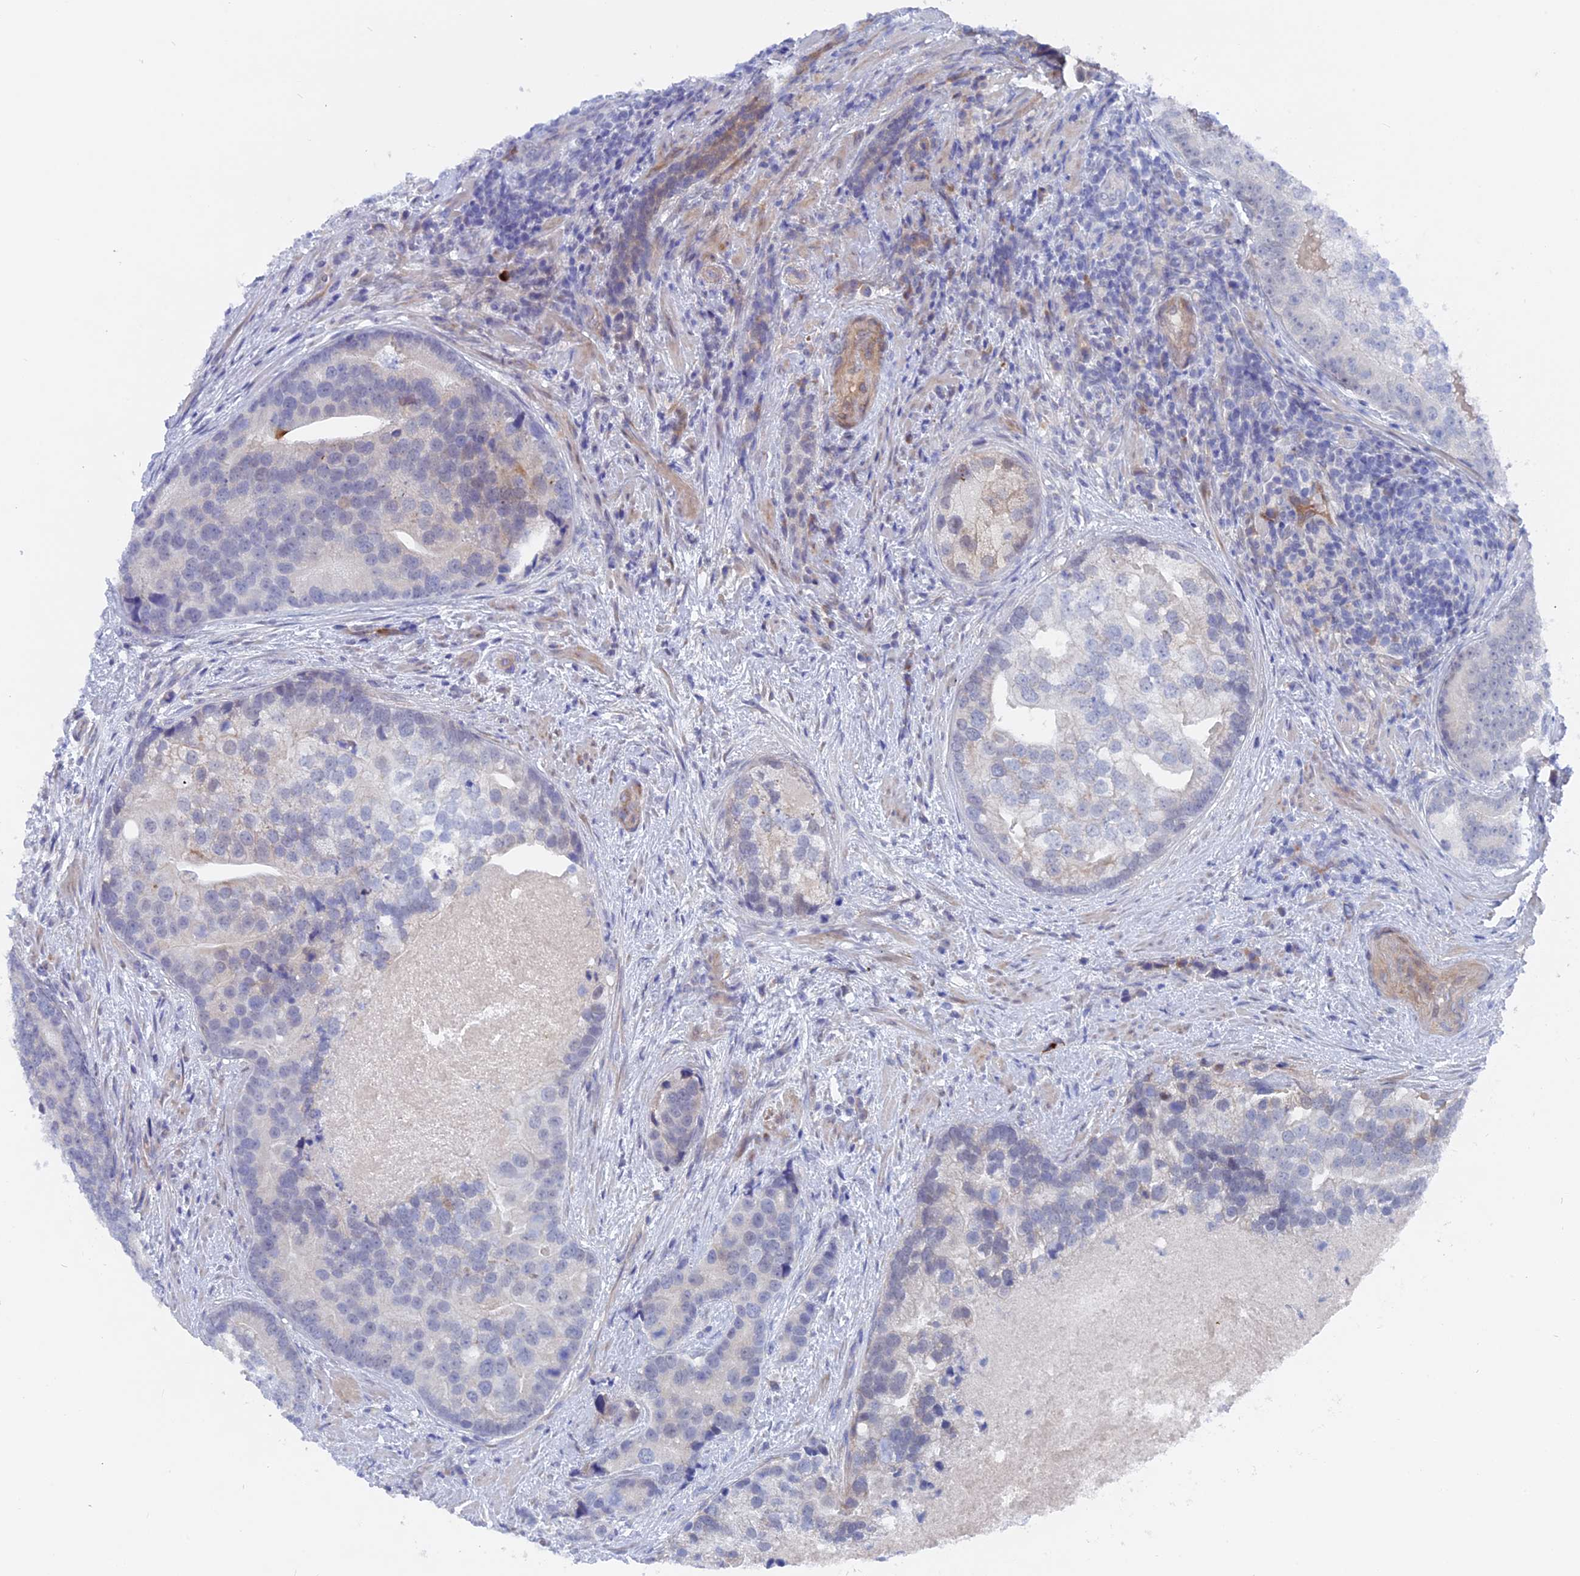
{"staining": {"intensity": "negative", "quantity": "none", "location": "none"}, "tissue": "prostate cancer", "cell_type": "Tumor cells", "image_type": "cancer", "snomed": [{"axis": "morphology", "description": "Adenocarcinoma, High grade"}, {"axis": "topography", "description": "Prostate"}], "caption": "This is an immunohistochemistry micrograph of human prostate cancer. There is no staining in tumor cells.", "gene": "DACT3", "patient": {"sex": "male", "age": 62}}